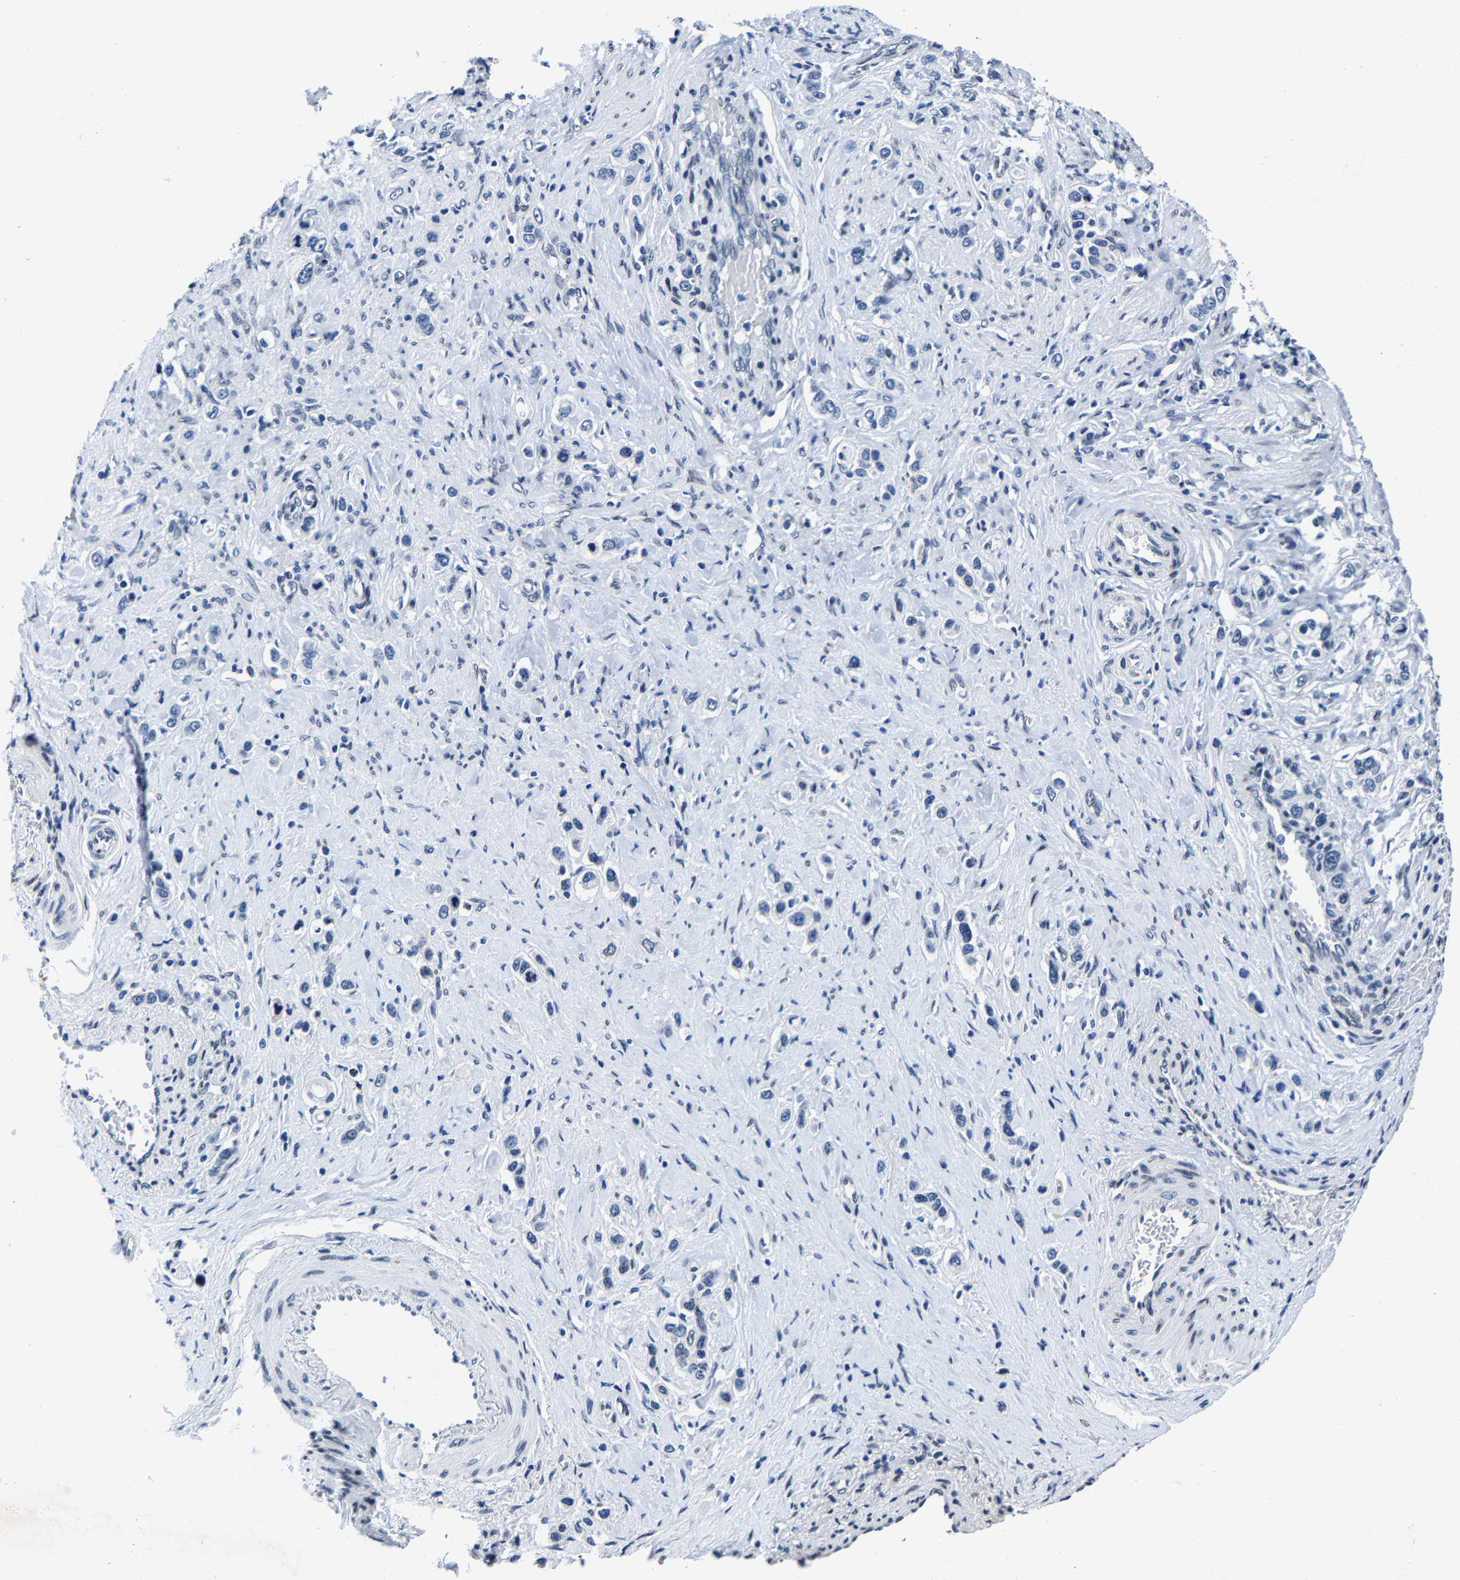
{"staining": {"intensity": "negative", "quantity": "none", "location": "none"}, "tissue": "stomach cancer", "cell_type": "Tumor cells", "image_type": "cancer", "snomed": [{"axis": "morphology", "description": "Adenocarcinoma, NOS"}, {"axis": "topography", "description": "Stomach"}], "caption": "There is no significant staining in tumor cells of adenocarcinoma (stomach). Nuclei are stained in blue.", "gene": "UBN2", "patient": {"sex": "female", "age": 65}}